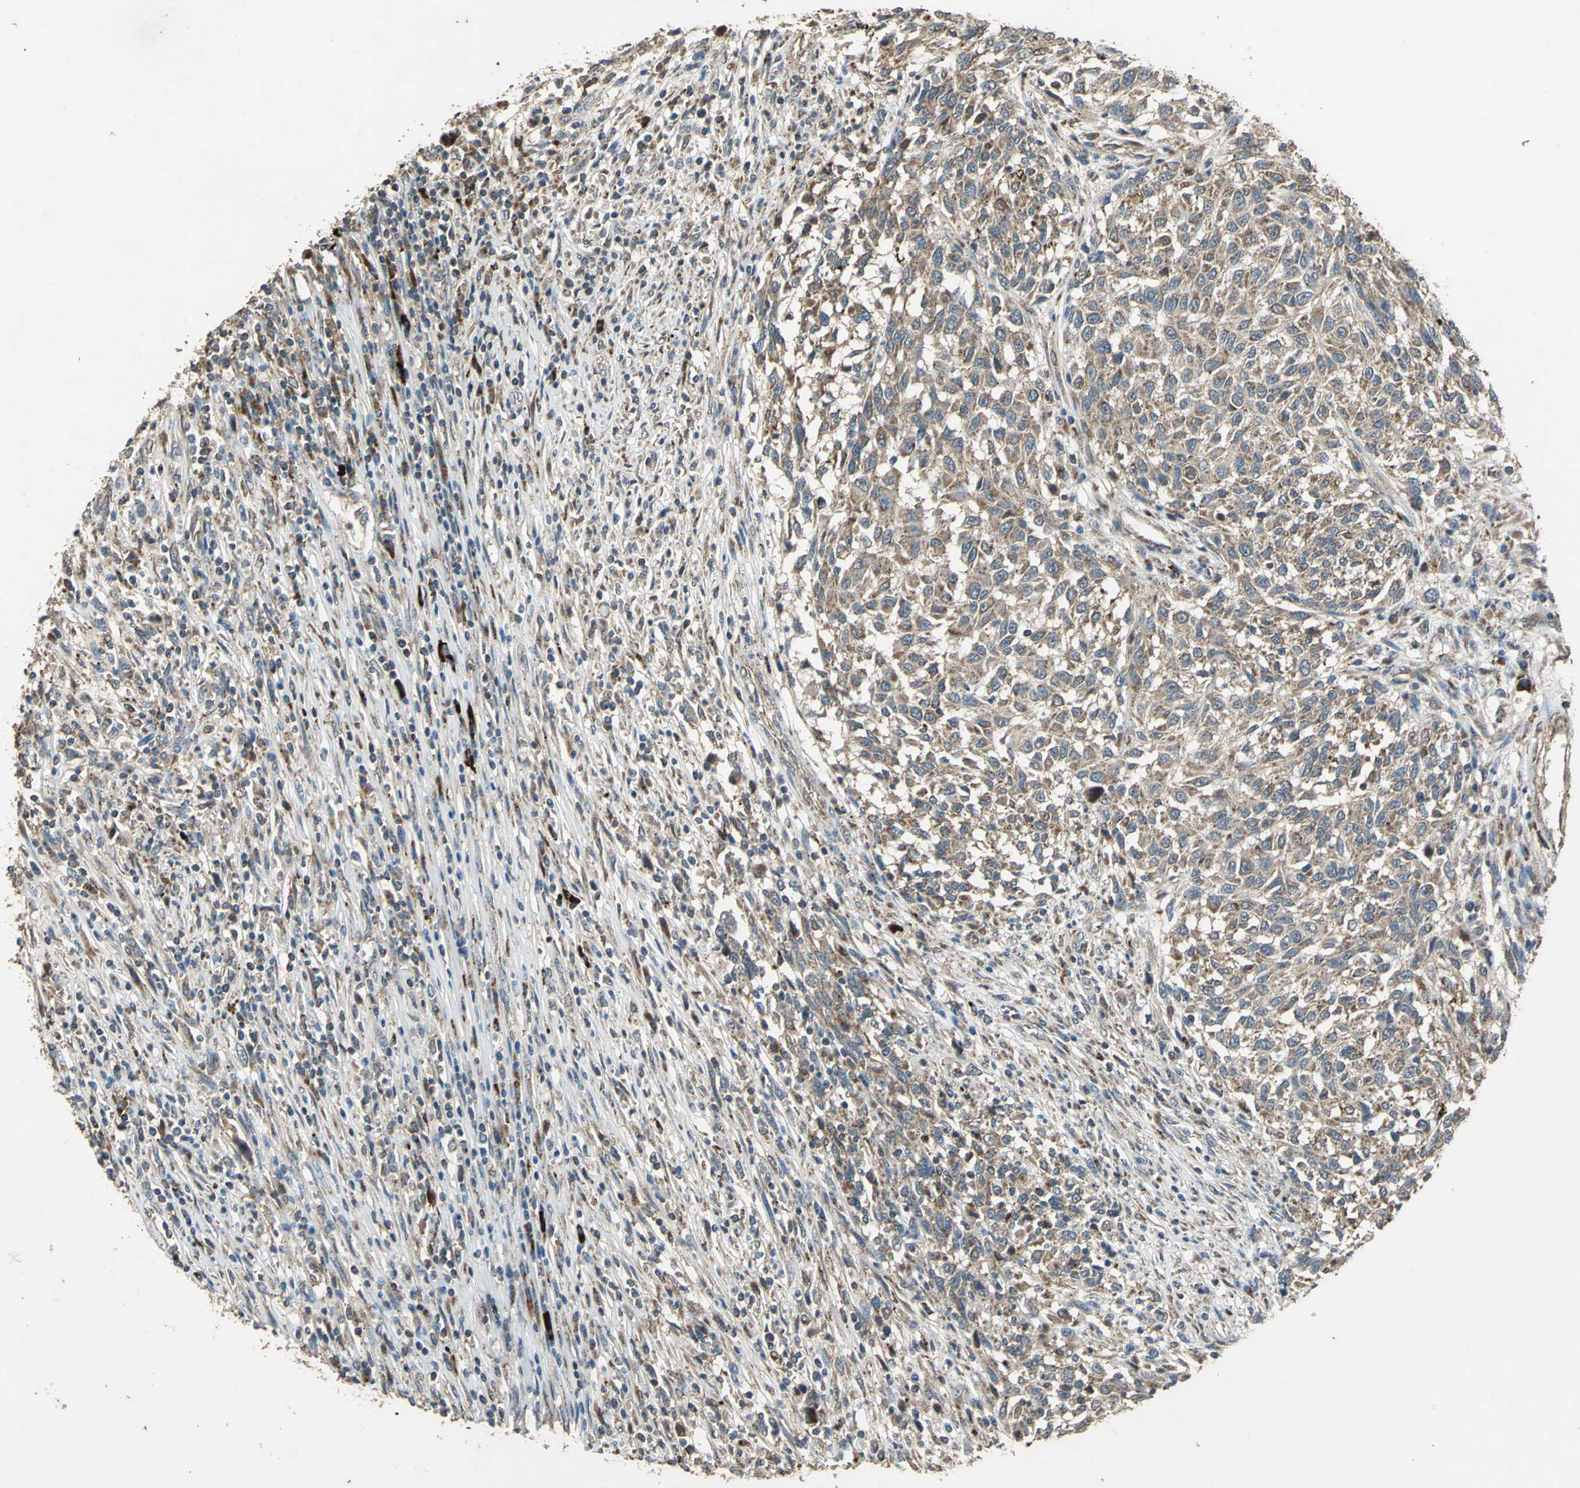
{"staining": {"intensity": "moderate", "quantity": ">75%", "location": "cytoplasmic/membranous"}, "tissue": "melanoma", "cell_type": "Tumor cells", "image_type": "cancer", "snomed": [{"axis": "morphology", "description": "Malignant melanoma, Metastatic site"}, {"axis": "topography", "description": "Lymph node"}], "caption": "DAB immunohistochemical staining of human melanoma demonstrates moderate cytoplasmic/membranous protein expression in about >75% of tumor cells.", "gene": "POLRMT", "patient": {"sex": "male", "age": 61}}